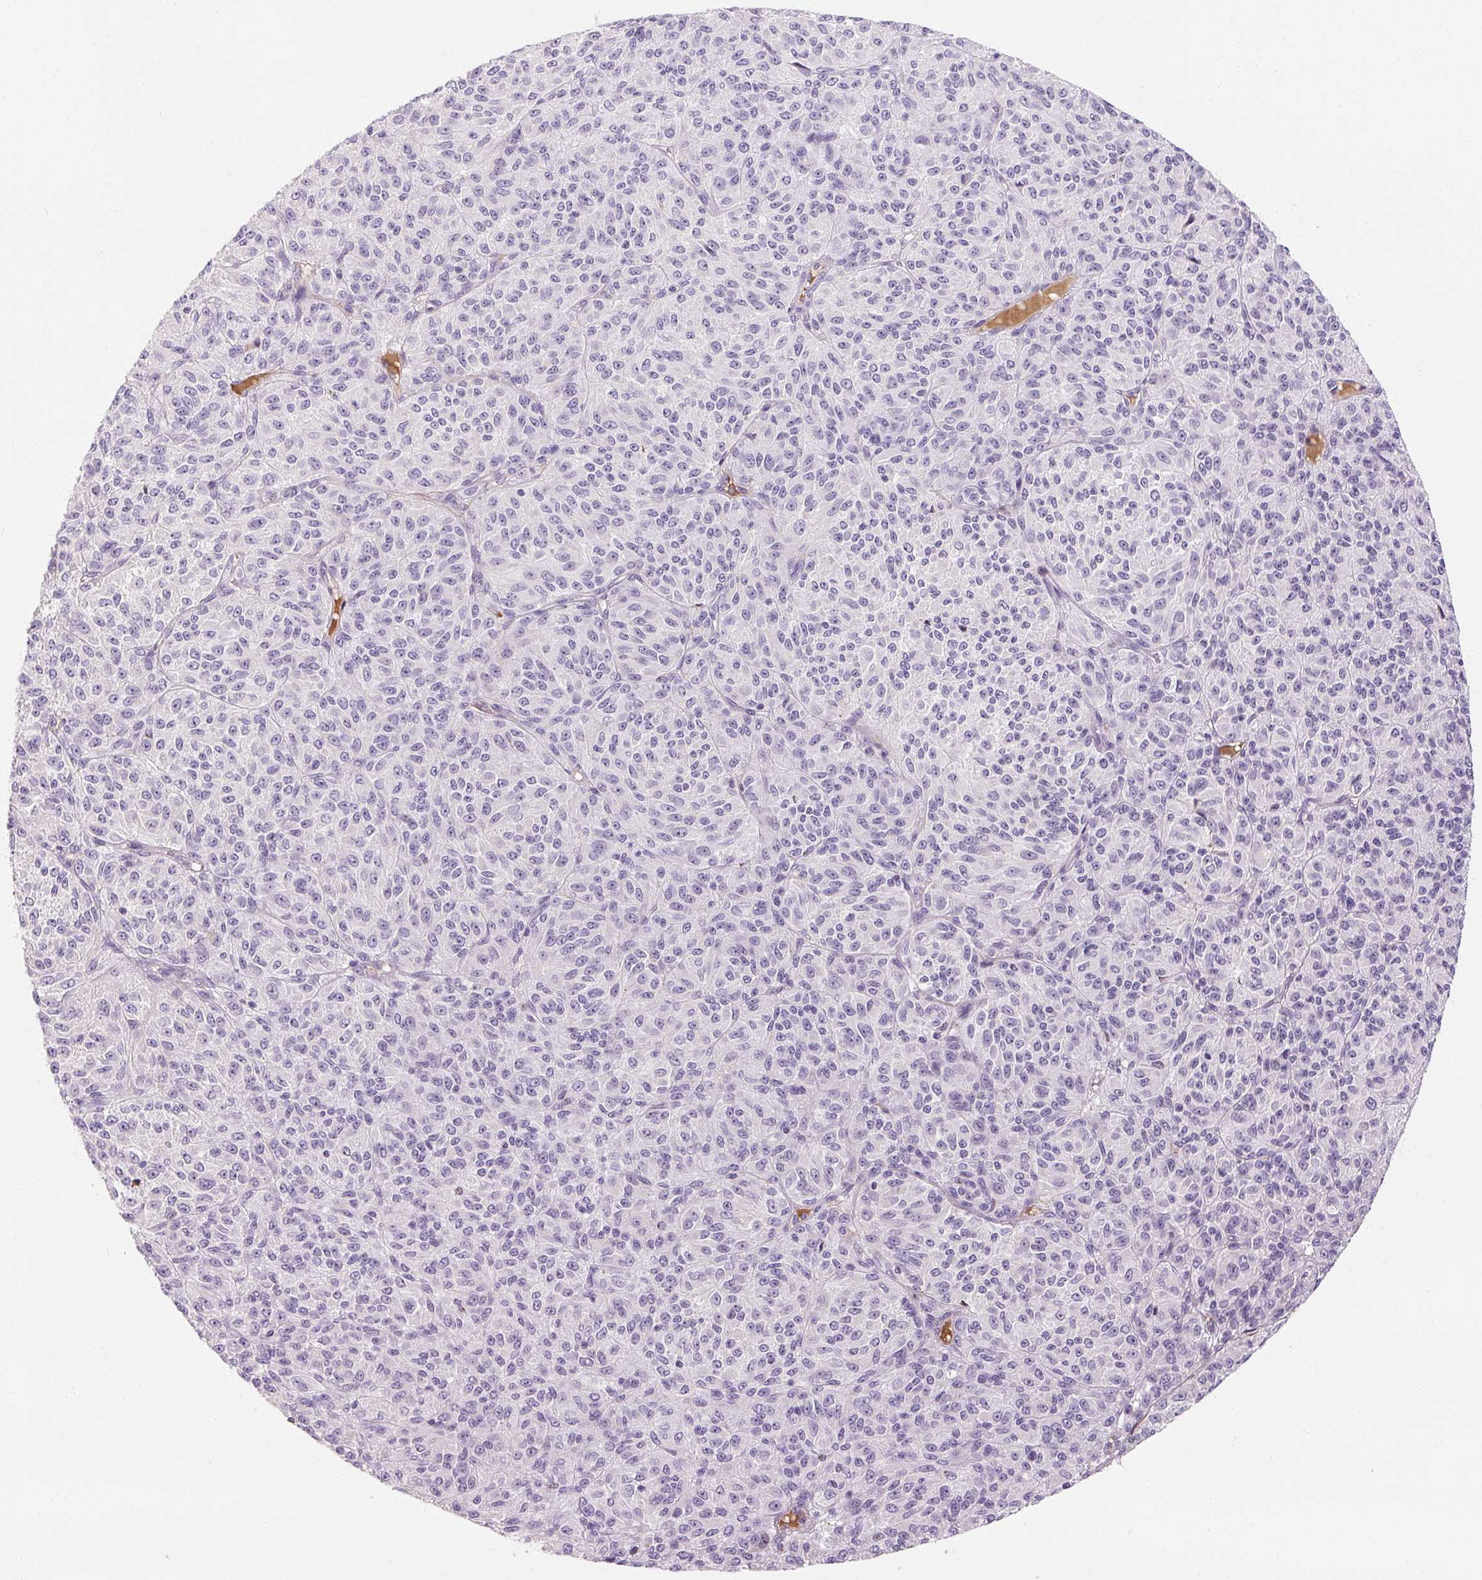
{"staining": {"intensity": "negative", "quantity": "none", "location": "none"}, "tissue": "melanoma", "cell_type": "Tumor cells", "image_type": "cancer", "snomed": [{"axis": "morphology", "description": "Malignant melanoma, Metastatic site"}, {"axis": "topography", "description": "Brain"}], "caption": "Human malignant melanoma (metastatic site) stained for a protein using immunohistochemistry shows no positivity in tumor cells.", "gene": "NFE2L3", "patient": {"sex": "female", "age": 56}}